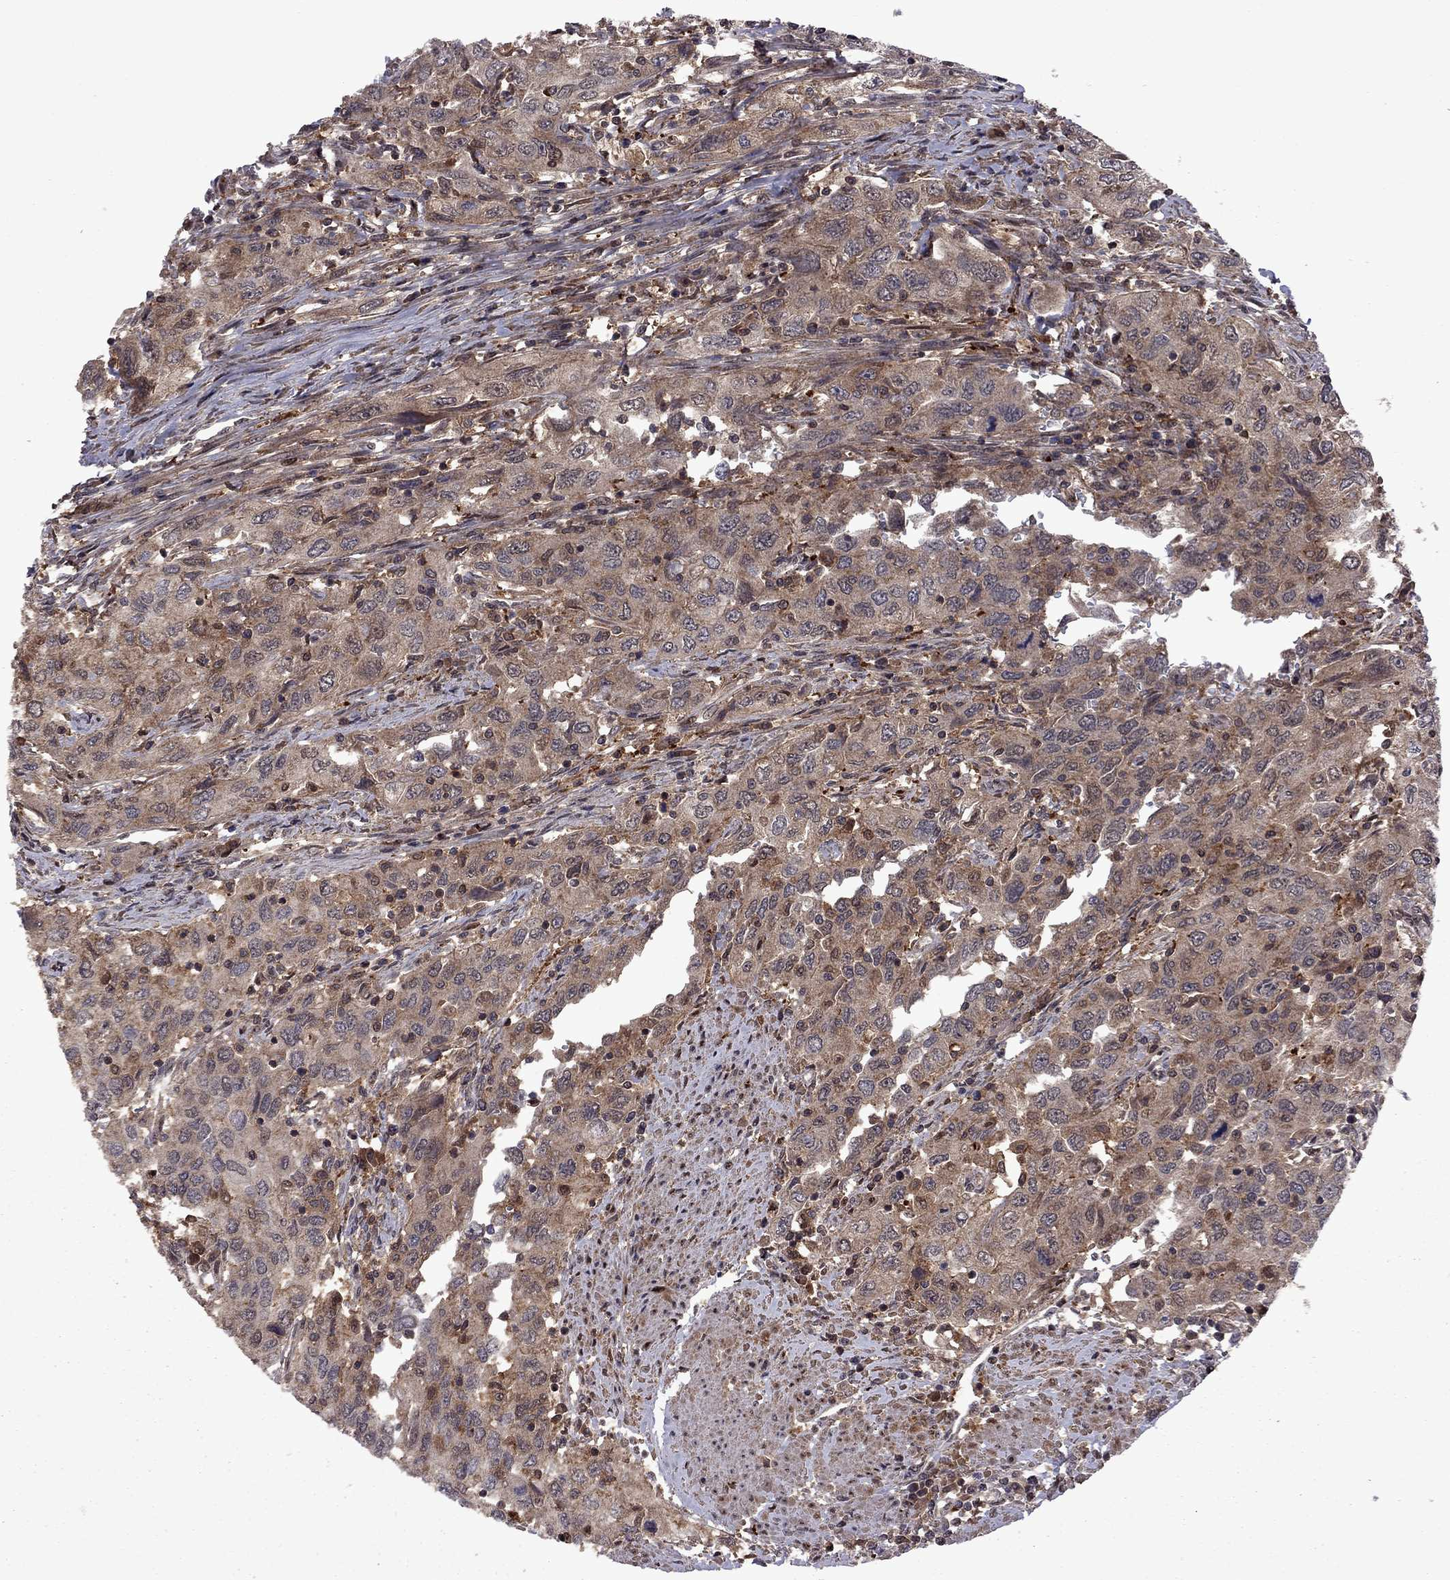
{"staining": {"intensity": "moderate", "quantity": ">75%", "location": "cytoplasmic/membranous"}, "tissue": "urothelial cancer", "cell_type": "Tumor cells", "image_type": "cancer", "snomed": [{"axis": "morphology", "description": "Urothelial carcinoma, High grade"}, {"axis": "topography", "description": "Urinary bladder"}], "caption": "Immunohistochemical staining of human high-grade urothelial carcinoma reveals medium levels of moderate cytoplasmic/membranous positivity in approximately >75% of tumor cells. (DAB (3,3'-diaminobenzidine) IHC, brown staining for protein, blue staining for nuclei).", "gene": "IPP", "patient": {"sex": "male", "age": 76}}